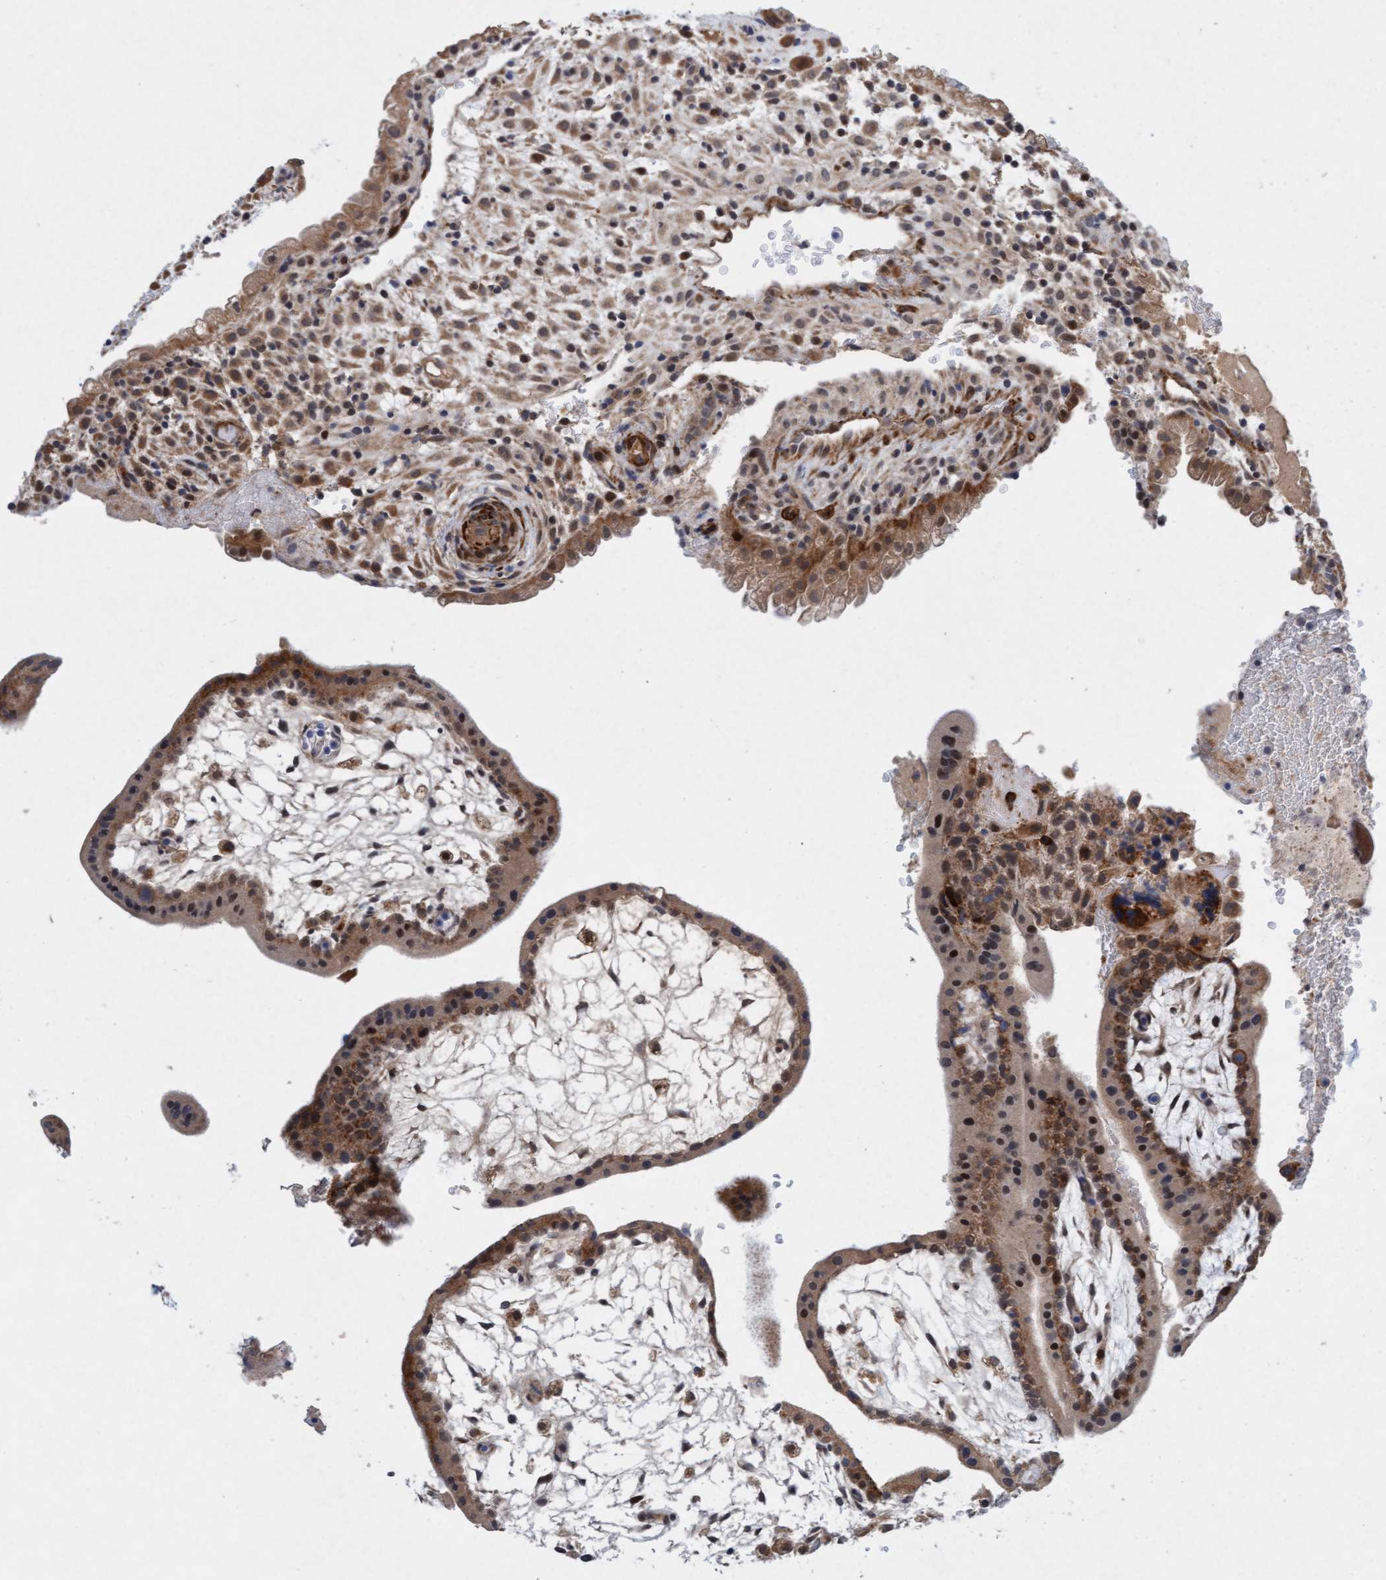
{"staining": {"intensity": "moderate", "quantity": ">75%", "location": "cytoplasmic/membranous"}, "tissue": "placenta", "cell_type": "Trophoblastic cells", "image_type": "normal", "snomed": [{"axis": "morphology", "description": "Normal tissue, NOS"}, {"axis": "topography", "description": "Placenta"}], "caption": "IHC micrograph of benign placenta: placenta stained using immunohistochemistry displays medium levels of moderate protein expression localized specifically in the cytoplasmic/membranous of trophoblastic cells, appearing as a cytoplasmic/membranous brown color.", "gene": "TMEM70", "patient": {"sex": "female", "age": 35}}